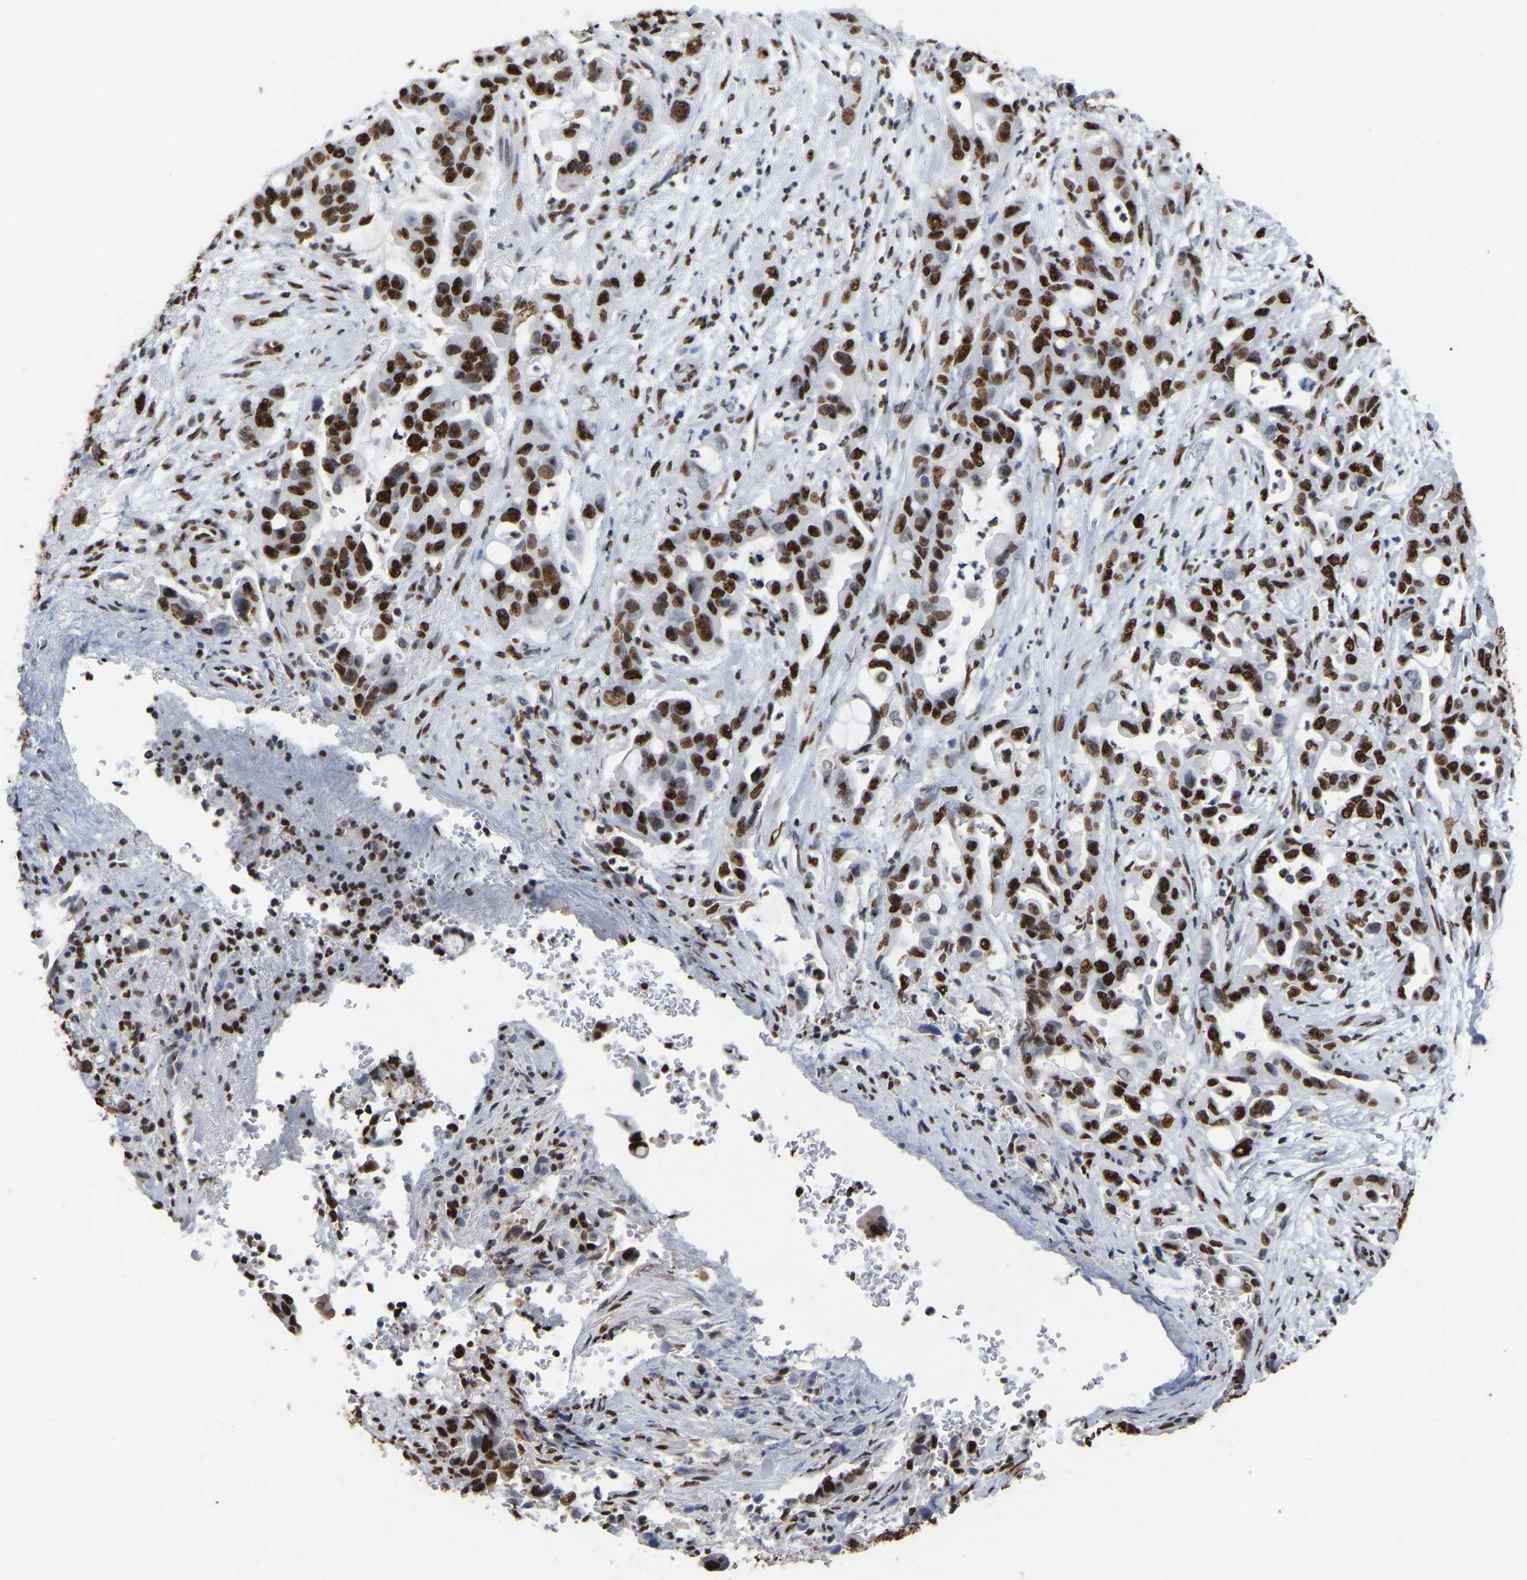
{"staining": {"intensity": "strong", "quantity": ">75%", "location": "nuclear"}, "tissue": "pancreatic cancer", "cell_type": "Tumor cells", "image_type": "cancer", "snomed": [{"axis": "morphology", "description": "Adenocarcinoma, NOS"}, {"axis": "topography", "description": "Pancreas"}], "caption": "Immunohistochemical staining of pancreatic cancer shows strong nuclear protein positivity in approximately >75% of tumor cells.", "gene": "RBL2", "patient": {"sex": "female", "age": 70}}